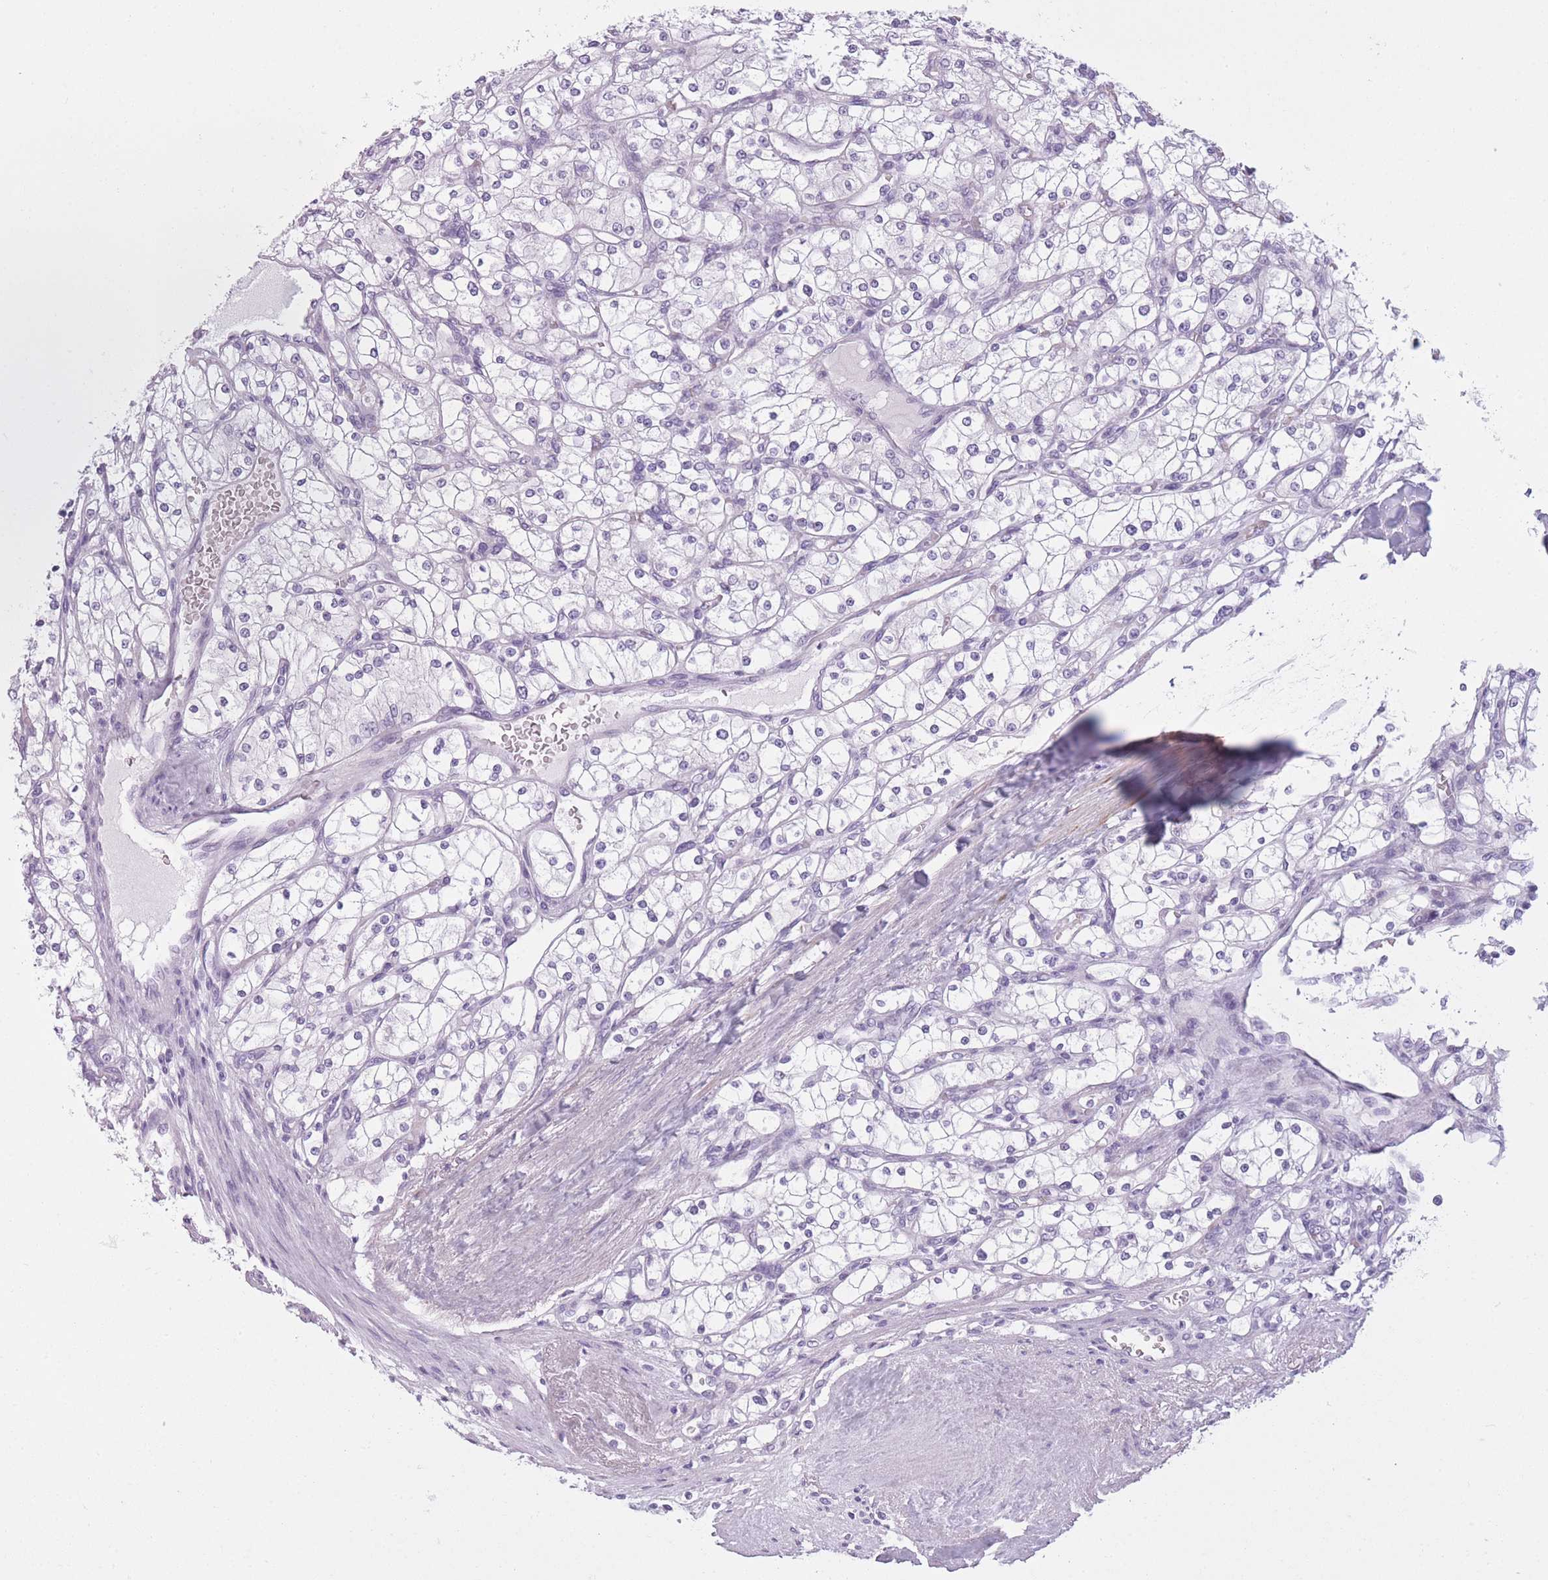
{"staining": {"intensity": "negative", "quantity": "none", "location": "none"}, "tissue": "renal cancer", "cell_type": "Tumor cells", "image_type": "cancer", "snomed": [{"axis": "morphology", "description": "Adenocarcinoma, NOS"}, {"axis": "topography", "description": "Kidney"}], "caption": "A histopathology image of human renal cancer (adenocarcinoma) is negative for staining in tumor cells.", "gene": "GOLGA6D", "patient": {"sex": "male", "age": 80}}